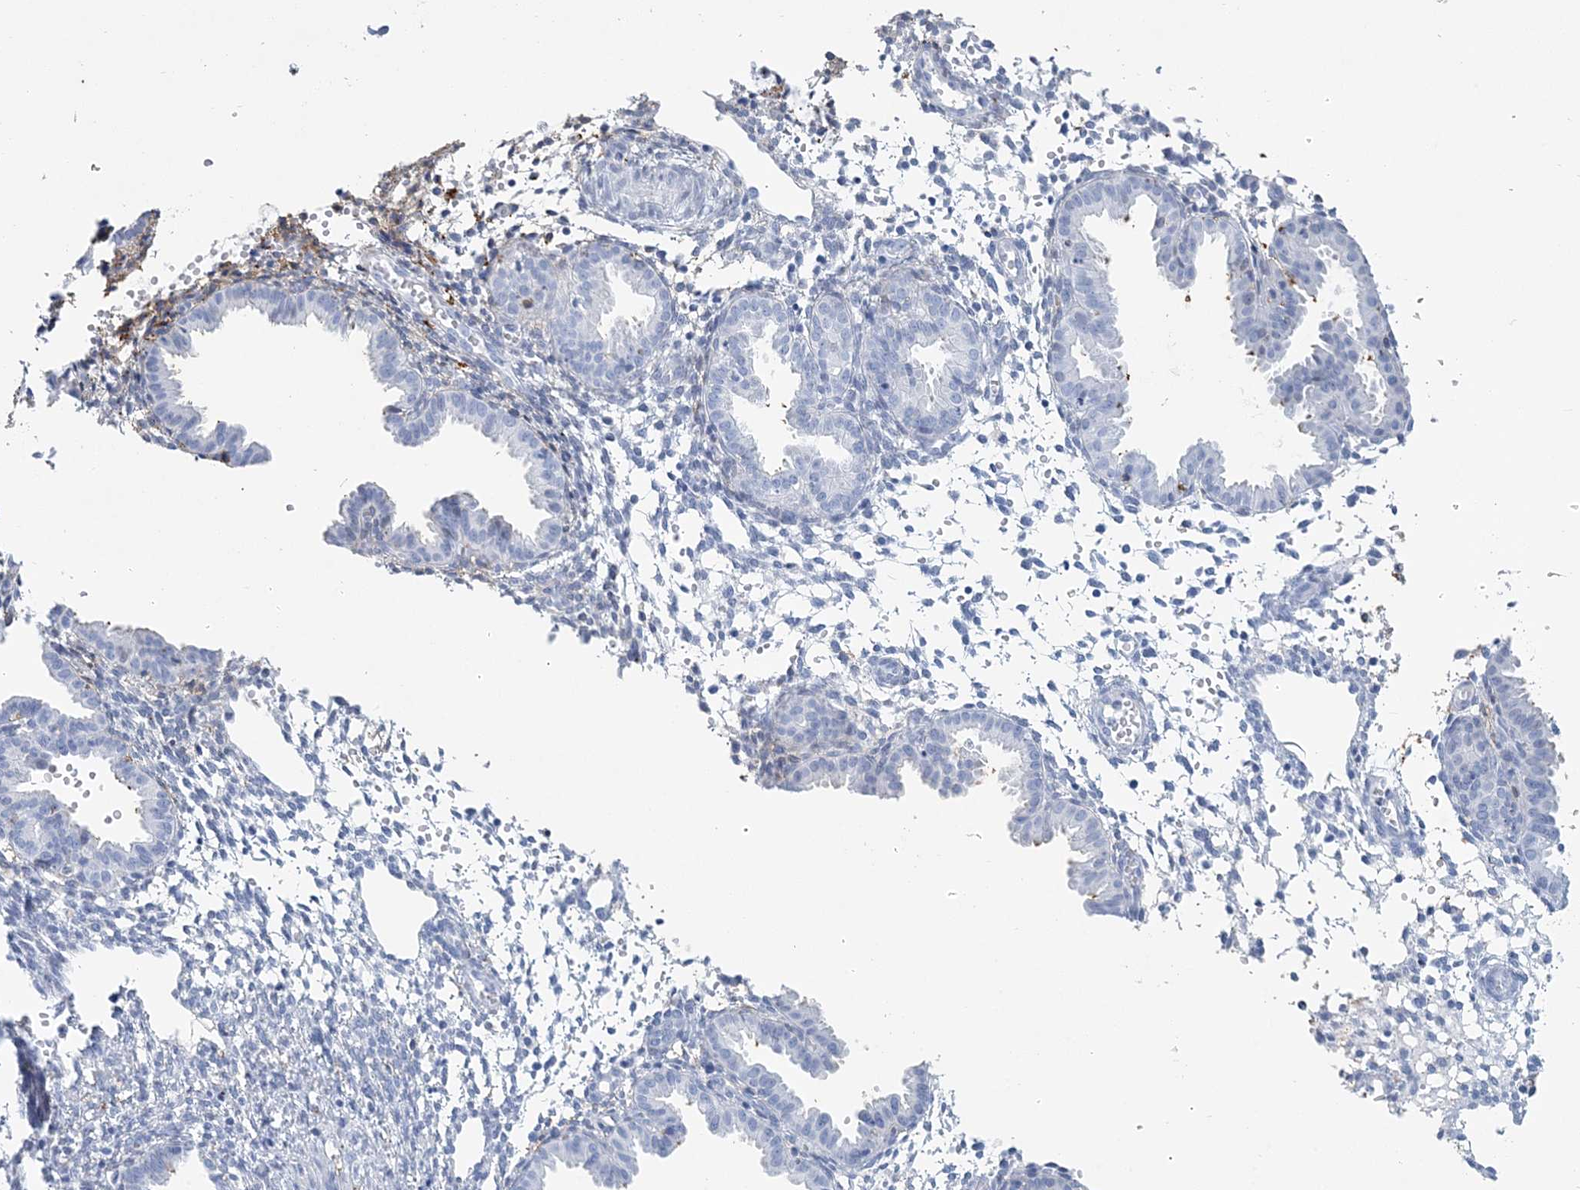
{"staining": {"intensity": "moderate", "quantity": "<25%", "location": "cytoplasmic/membranous"}, "tissue": "endometrium", "cell_type": "Cells in endometrial stroma", "image_type": "normal", "snomed": [{"axis": "morphology", "description": "Normal tissue, NOS"}, {"axis": "topography", "description": "Endometrium"}], "caption": "About <25% of cells in endometrial stroma in normal endometrium reveal moderate cytoplasmic/membranous protein staining as visualized by brown immunohistochemical staining.", "gene": "NKX6", "patient": {"sex": "female", "age": 33}}